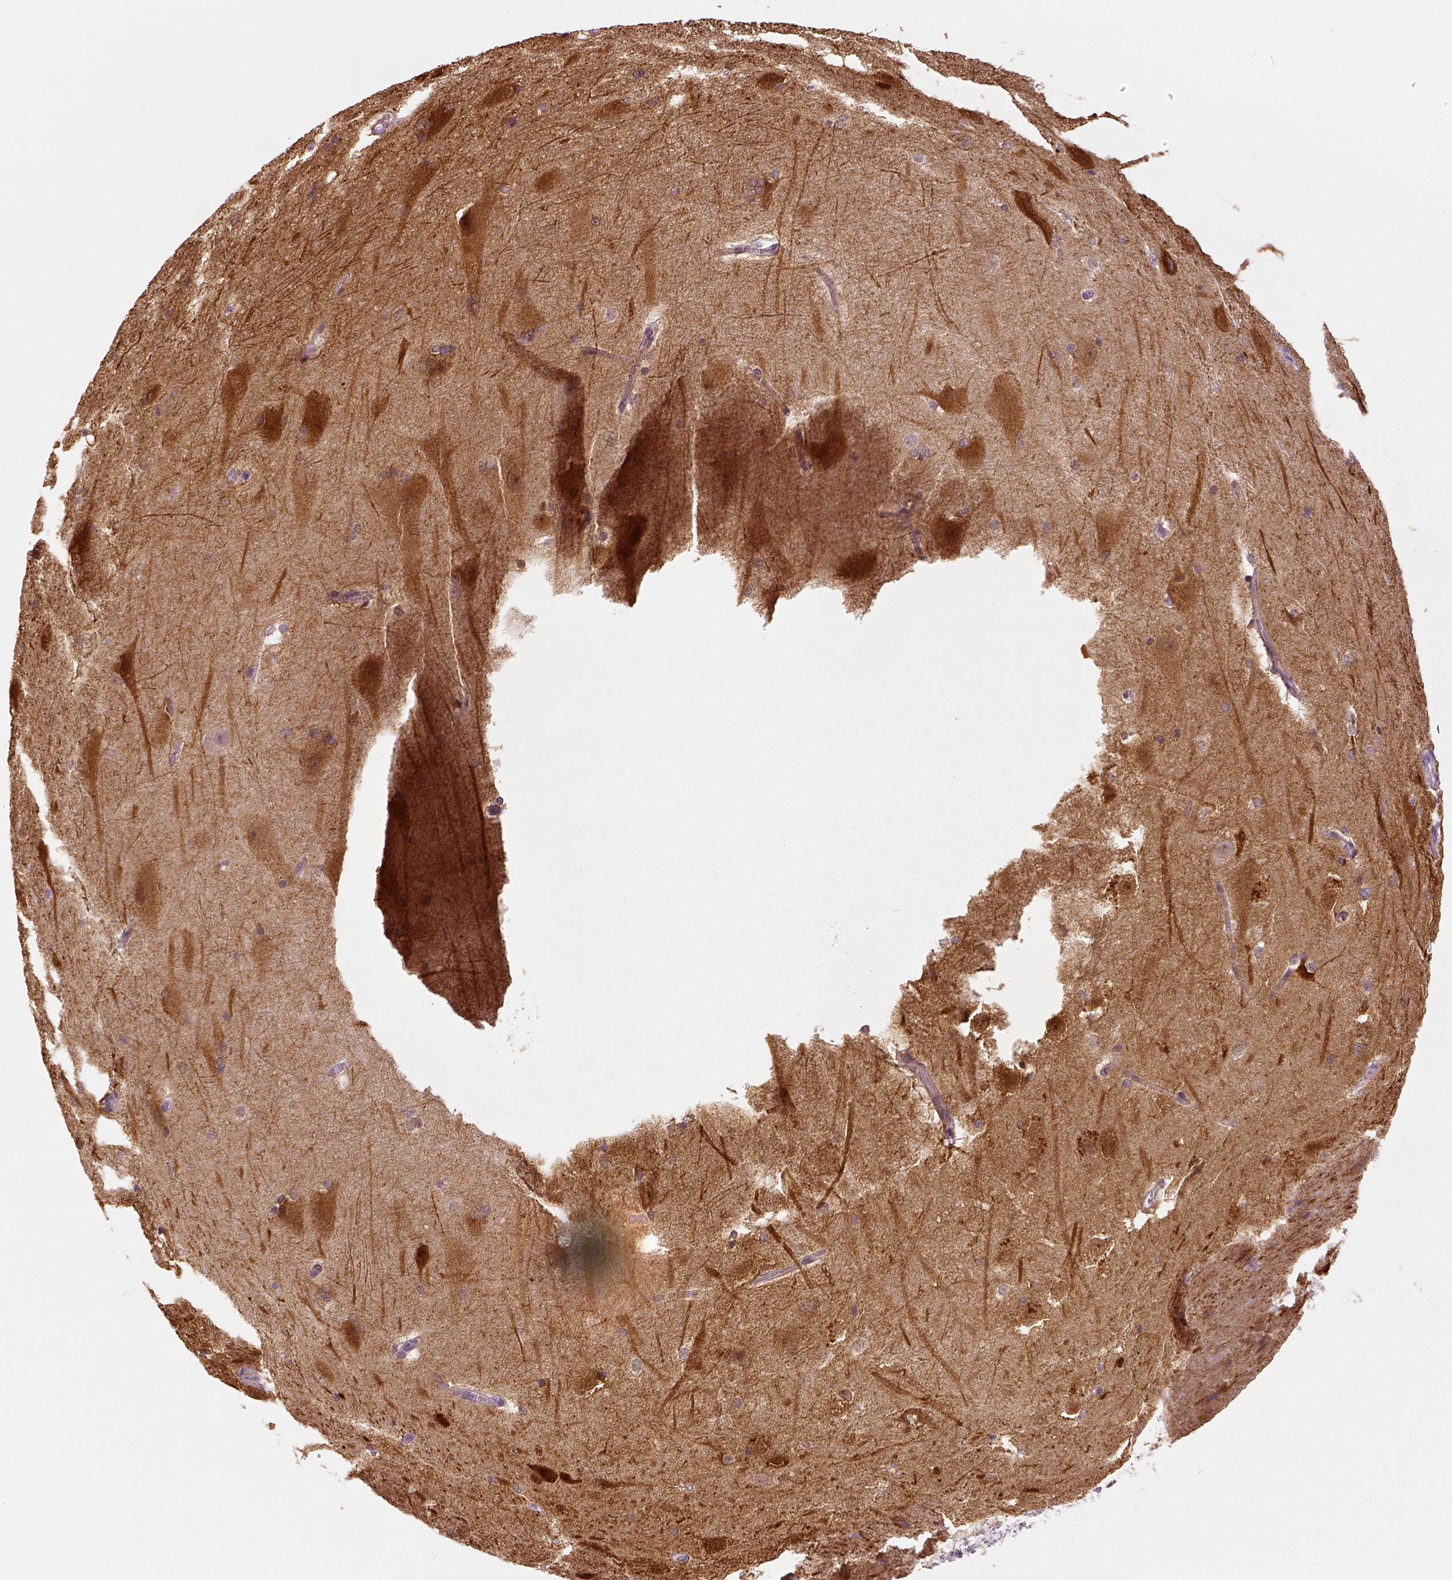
{"staining": {"intensity": "moderate", "quantity": "<25%", "location": "cytoplasmic/membranous"}, "tissue": "hippocampus", "cell_type": "Glial cells", "image_type": "normal", "snomed": [{"axis": "morphology", "description": "Normal tissue, NOS"}, {"axis": "topography", "description": "Cerebral cortex"}, {"axis": "topography", "description": "Hippocampus"}], "caption": "High-power microscopy captured an IHC histopathology image of unremarkable hippocampus, revealing moderate cytoplasmic/membranous positivity in approximately <25% of glial cells.", "gene": "NECAB1", "patient": {"sex": "female", "age": 19}}